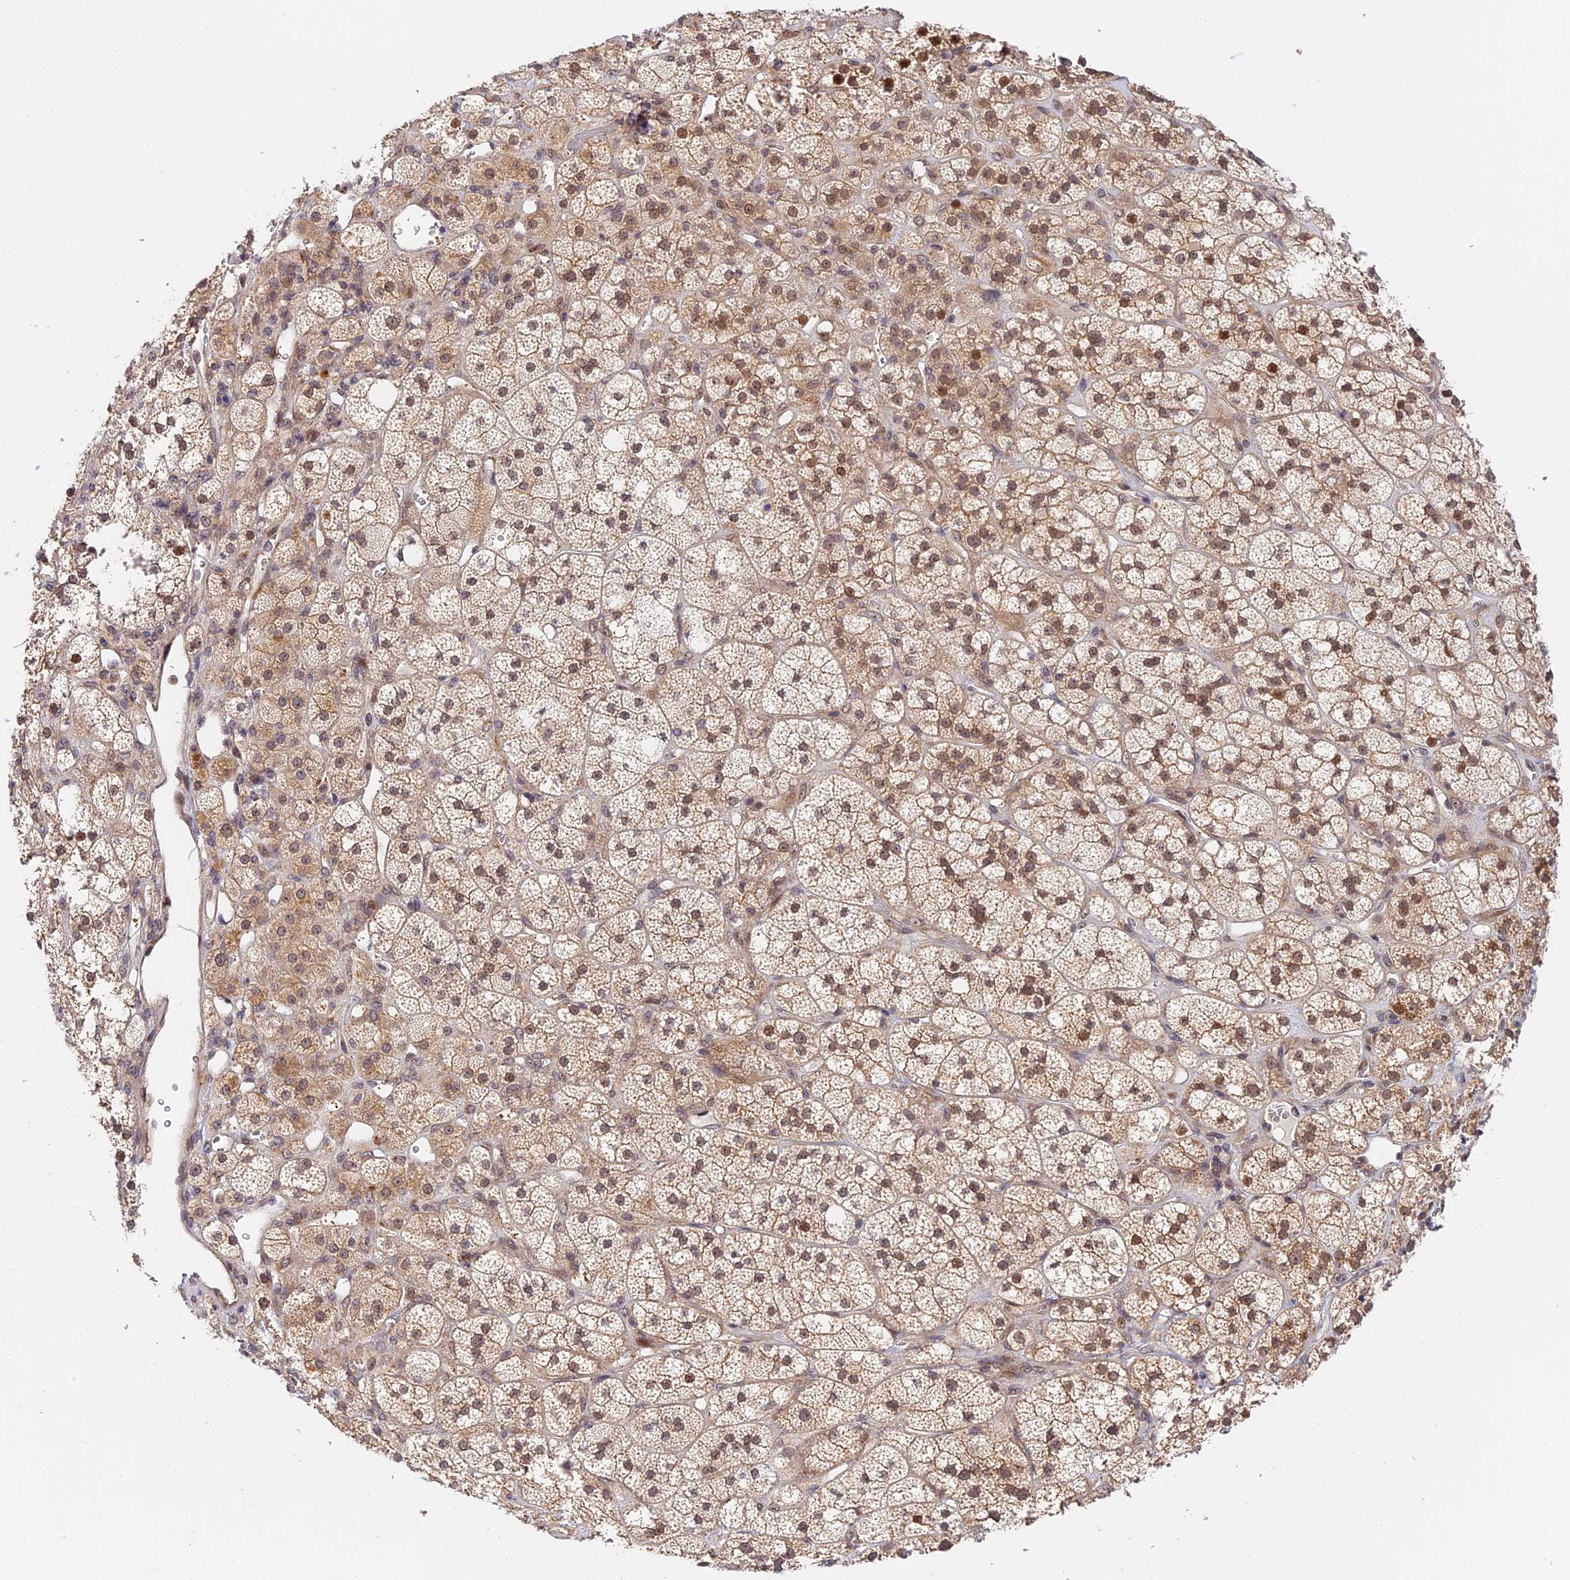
{"staining": {"intensity": "moderate", "quantity": "25%-75%", "location": "cytoplasmic/membranous,nuclear"}, "tissue": "adrenal gland", "cell_type": "Glandular cells", "image_type": "normal", "snomed": [{"axis": "morphology", "description": "Normal tissue, NOS"}, {"axis": "topography", "description": "Adrenal gland"}], "caption": "Adrenal gland stained with immunohistochemistry displays moderate cytoplasmic/membranous,nuclear staining in about 25%-75% of glandular cells.", "gene": "IMPACT", "patient": {"sex": "male", "age": 61}}